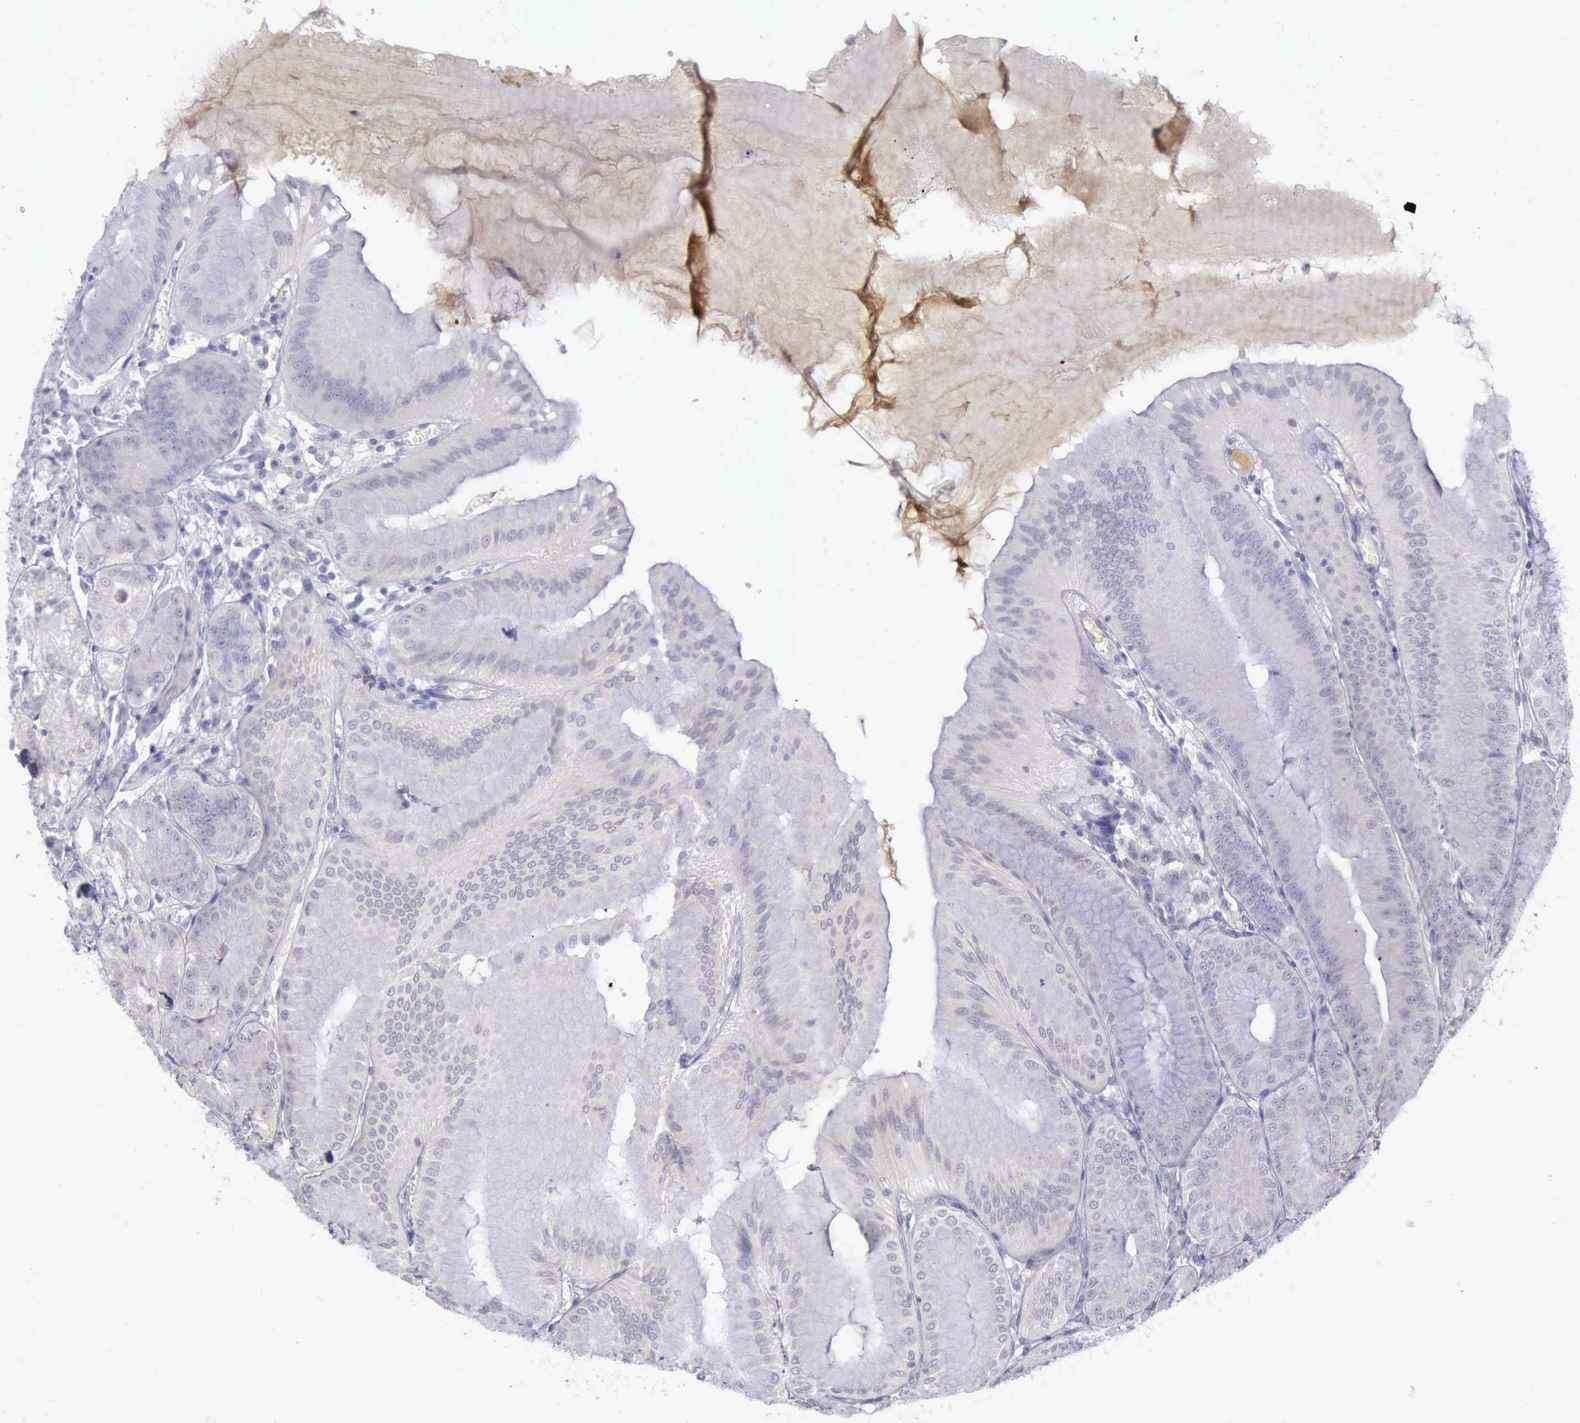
{"staining": {"intensity": "negative", "quantity": "none", "location": "none"}, "tissue": "stomach", "cell_type": "Glandular cells", "image_type": "normal", "snomed": [{"axis": "morphology", "description": "Normal tissue, NOS"}, {"axis": "topography", "description": "Stomach, lower"}], "caption": "The photomicrograph shows no staining of glandular cells in unremarkable stomach.", "gene": "ARNT2", "patient": {"sex": "male", "age": 71}}